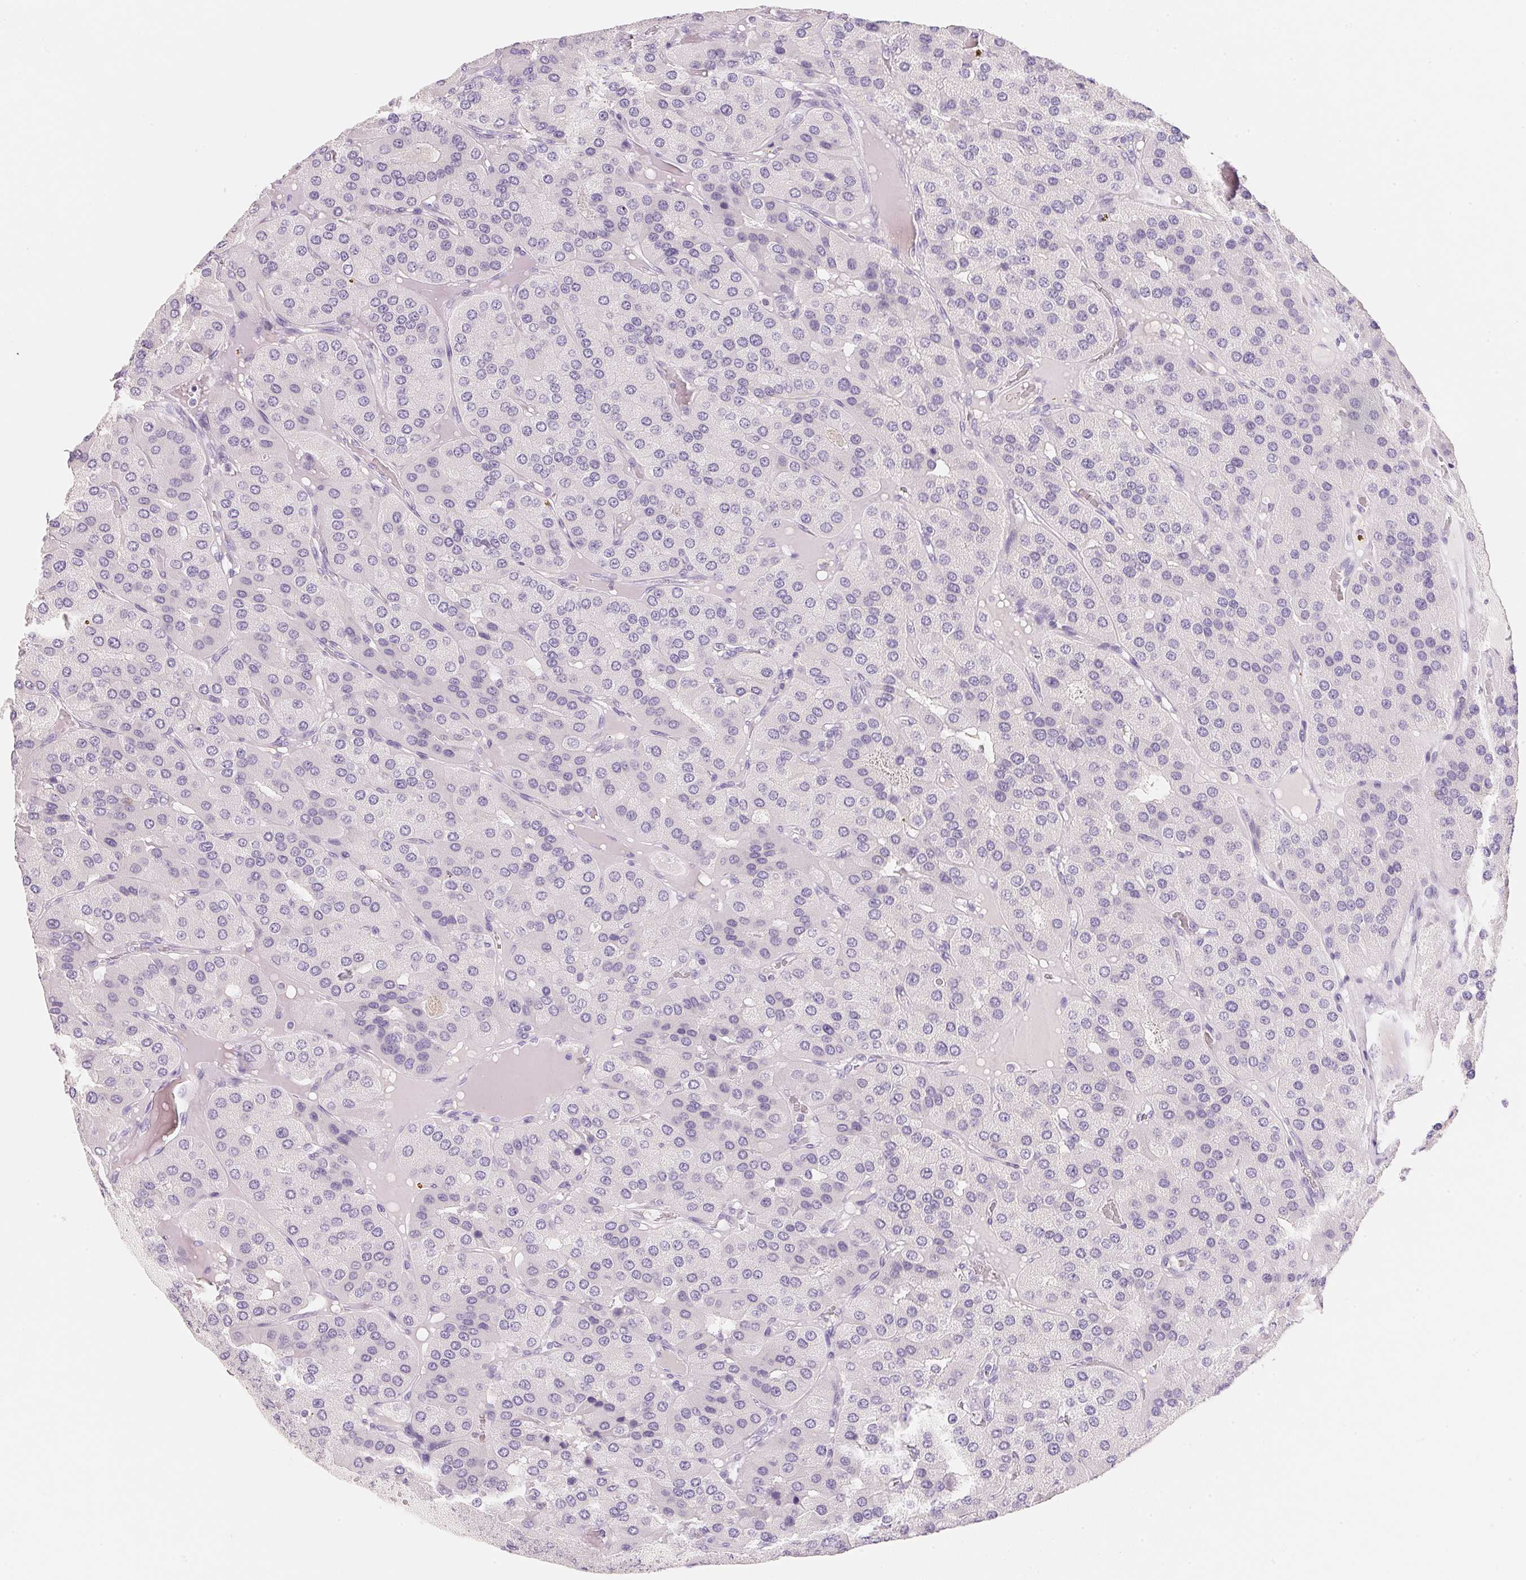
{"staining": {"intensity": "negative", "quantity": "none", "location": "none"}, "tissue": "parathyroid gland", "cell_type": "Glandular cells", "image_type": "normal", "snomed": [{"axis": "morphology", "description": "Normal tissue, NOS"}, {"axis": "morphology", "description": "Adenoma, NOS"}, {"axis": "topography", "description": "Parathyroid gland"}], "caption": "This is an immunohistochemistry histopathology image of normal parathyroid gland. There is no staining in glandular cells.", "gene": "ACP3", "patient": {"sex": "female", "age": 86}}